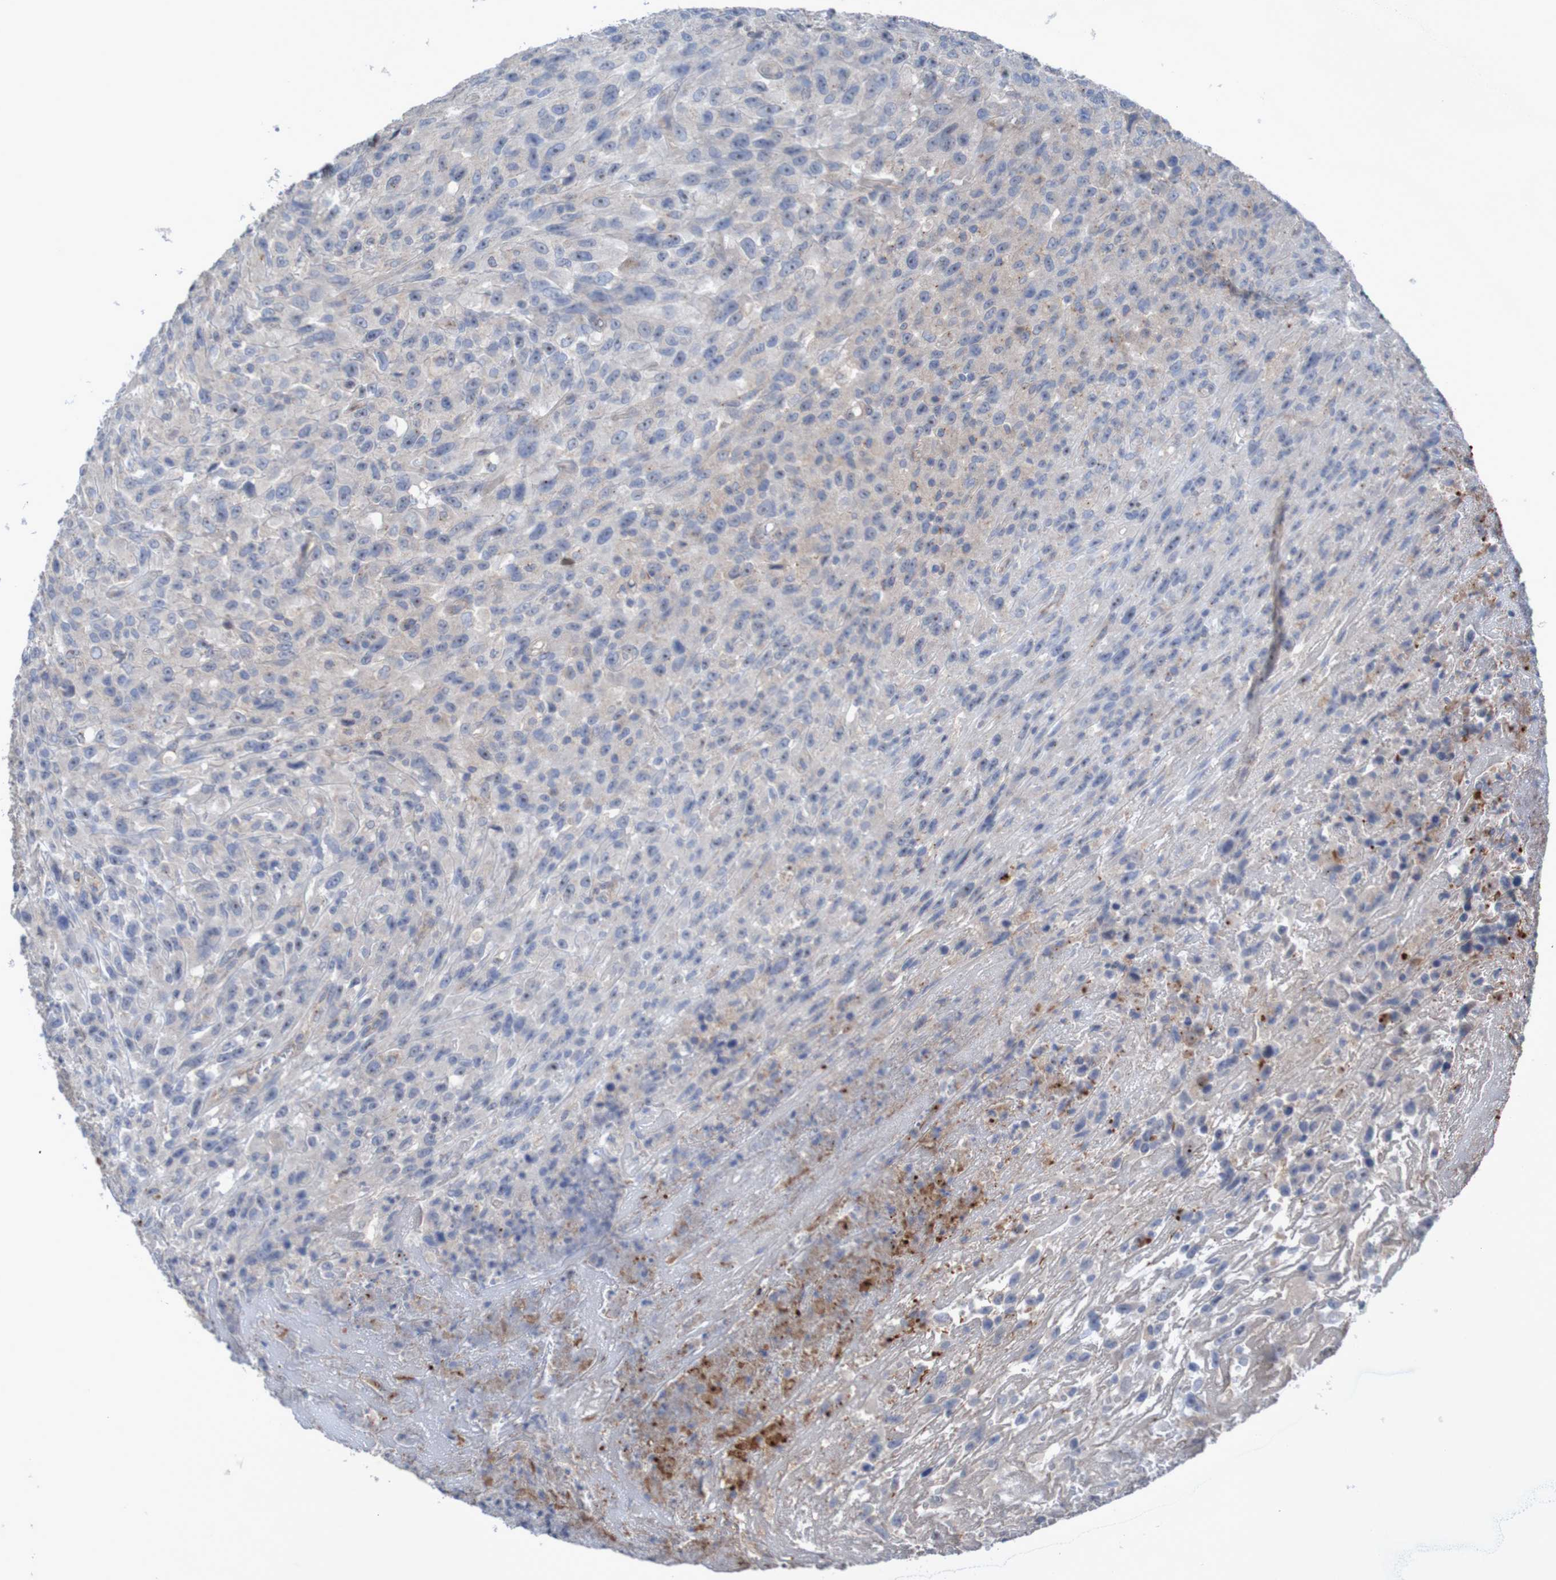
{"staining": {"intensity": "negative", "quantity": "none", "location": "none"}, "tissue": "urothelial cancer", "cell_type": "Tumor cells", "image_type": "cancer", "snomed": [{"axis": "morphology", "description": "Urothelial carcinoma, High grade"}, {"axis": "topography", "description": "Urinary bladder"}], "caption": "This micrograph is of urothelial carcinoma (high-grade) stained with immunohistochemistry to label a protein in brown with the nuclei are counter-stained blue. There is no positivity in tumor cells.", "gene": "ANGPT4", "patient": {"sex": "male", "age": 66}}